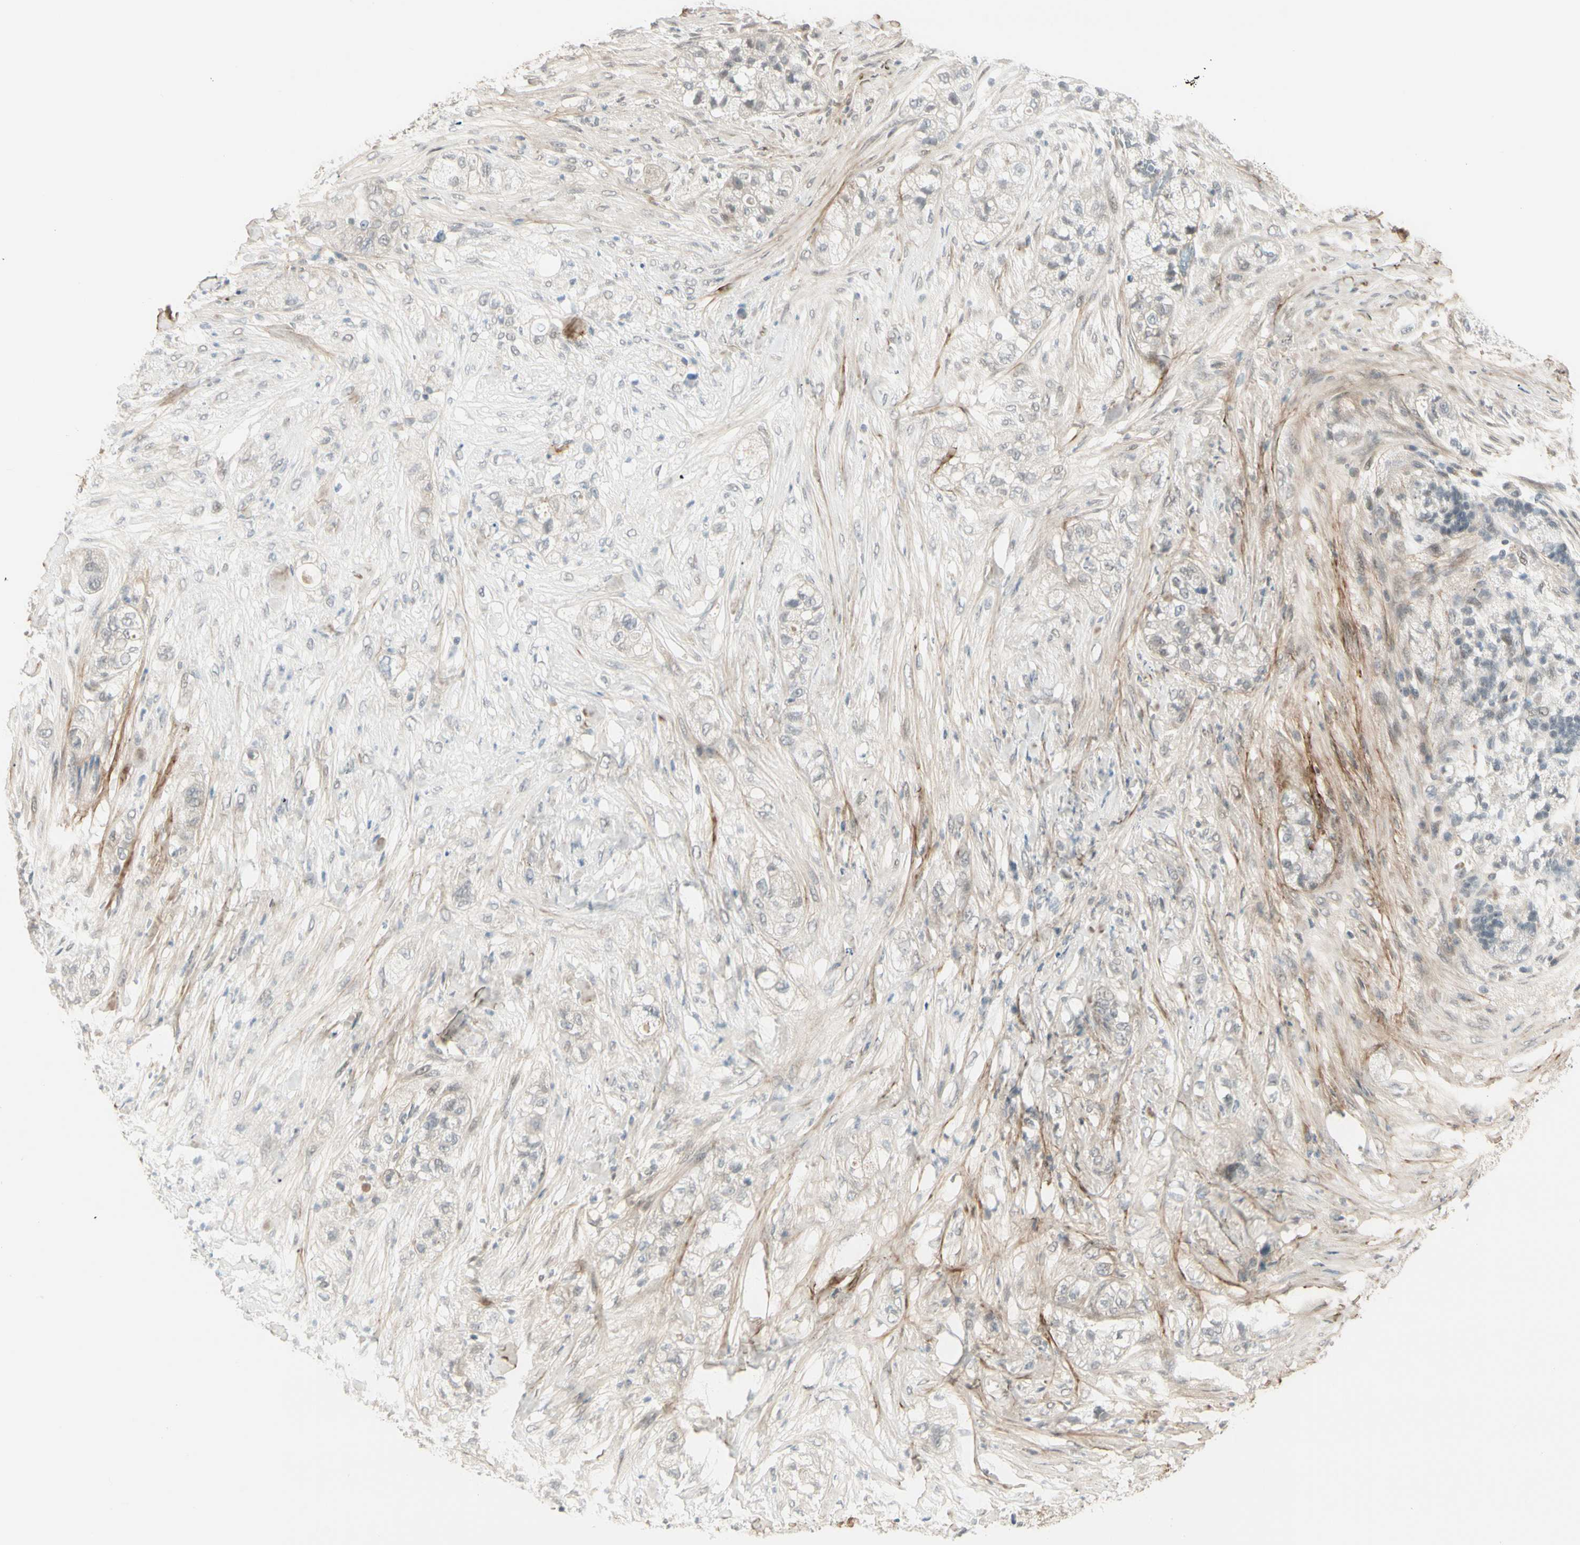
{"staining": {"intensity": "negative", "quantity": "none", "location": "none"}, "tissue": "pancreatic cancer", "cell_type": "Tumor cells", "image_type": "cancer", "snomed": [{"axis": "morphology", "description": "Adenocarcinoma, NOS"}, {"axis": "topography", "description": "Pancreas"}], "caption": "Histopathology image shows no significant protein positivity in tumor cells of pancreatic cancer. (Stains: DAB immunohistochemistry (IHC) with hematoxylin counter stain, Microscopy: brightfield microscopy at high magnification).", "gene": "ASPN", "patient": {"sex": "female", "age": 78}}